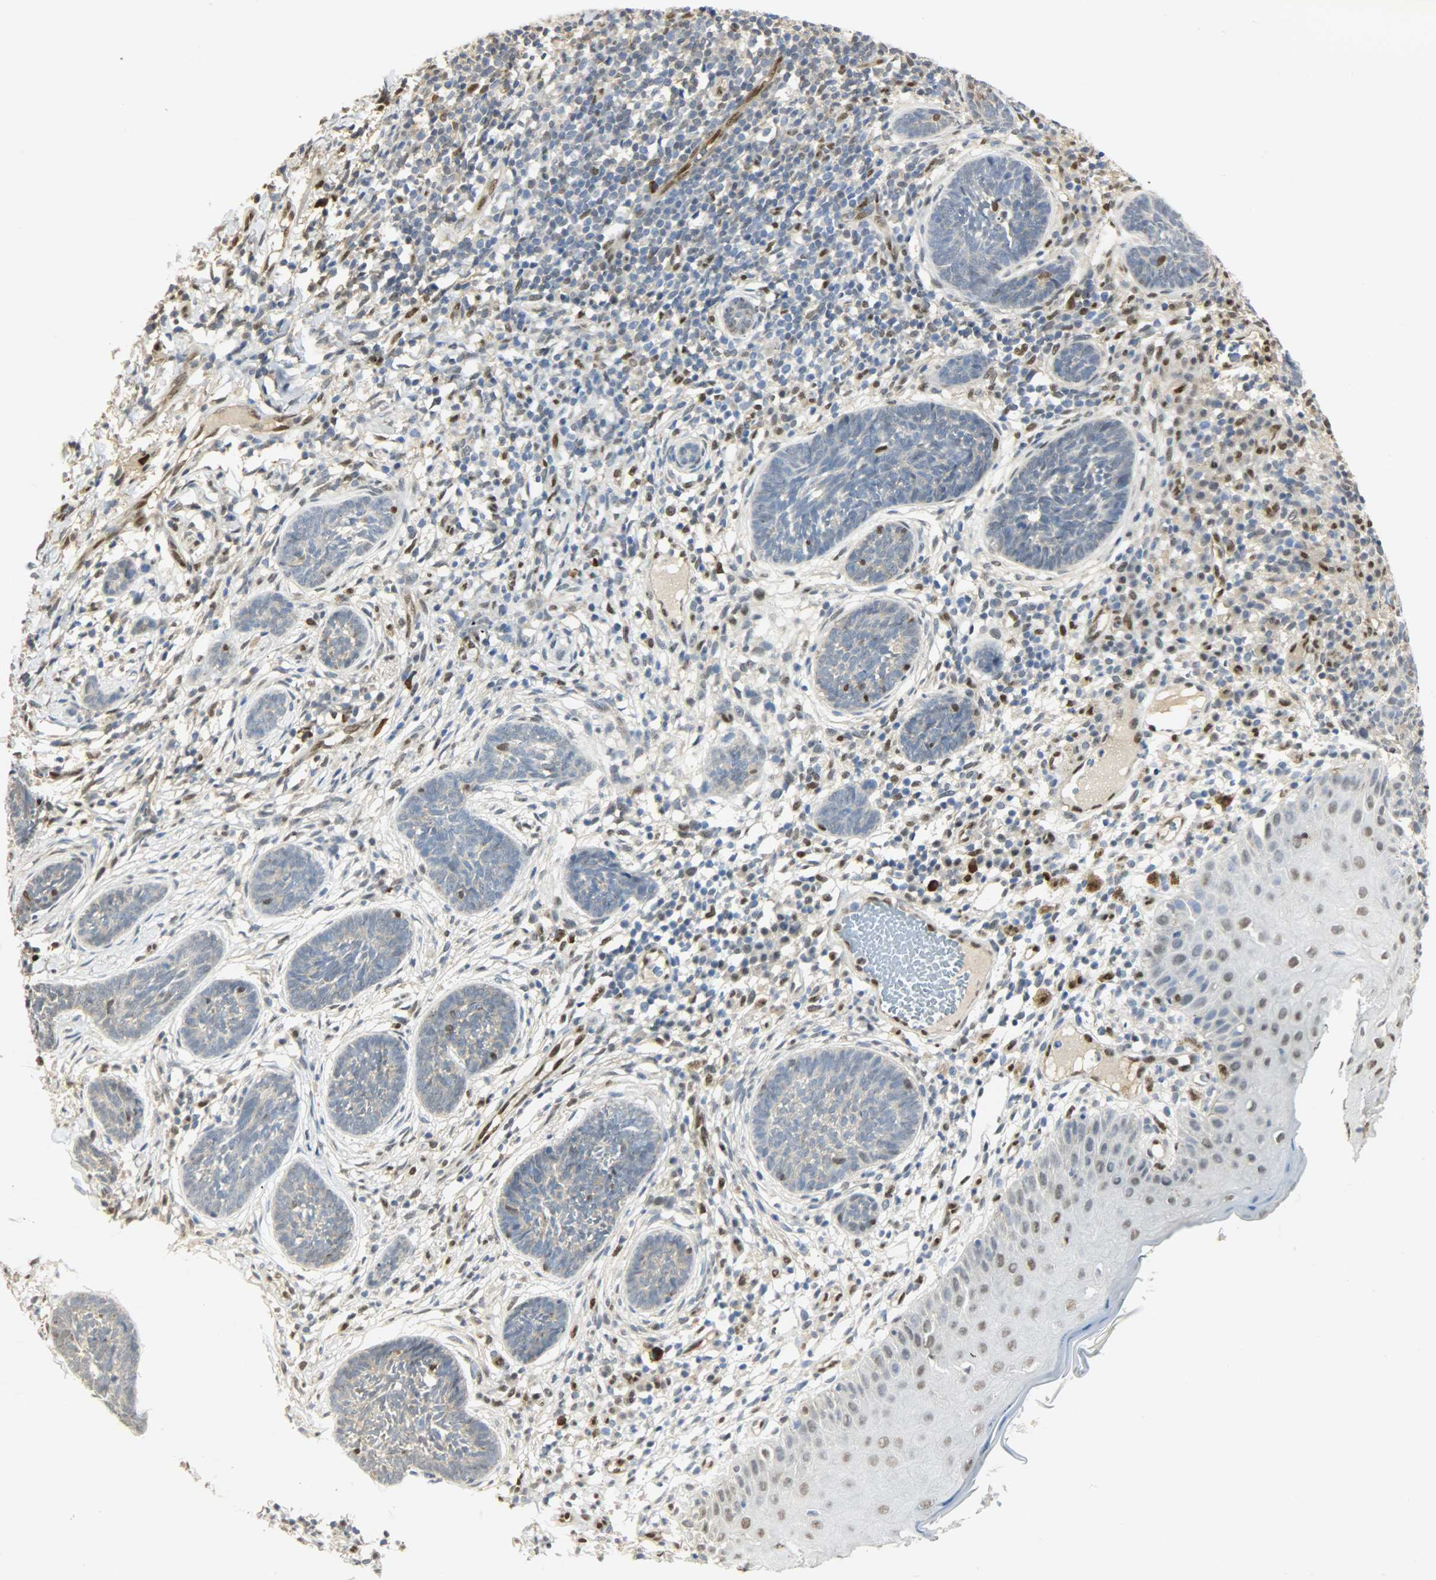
{"staining": {"intensity": "moderate", "quantity": "<25%", "location": "nuclear"}, "tissue": "skin cancer", "cell_type": "Tumor cells", "image_type": "cancer", "snomed": [{"axis": "morphology", "description": "Normal tissue, NOS"}, {"axis": "morphology", "description": "Basal cell carcinoma"}, {"axis": "topography", "description": "Skin"}], "caption": "There is low levels of moderate nuclear expression in tumor cells of skin cancer, as demonstrated by immunohistochemical staining (brown color).", "gene": "NPEPL1", "patient": {"sex": "male", "age": 87}}